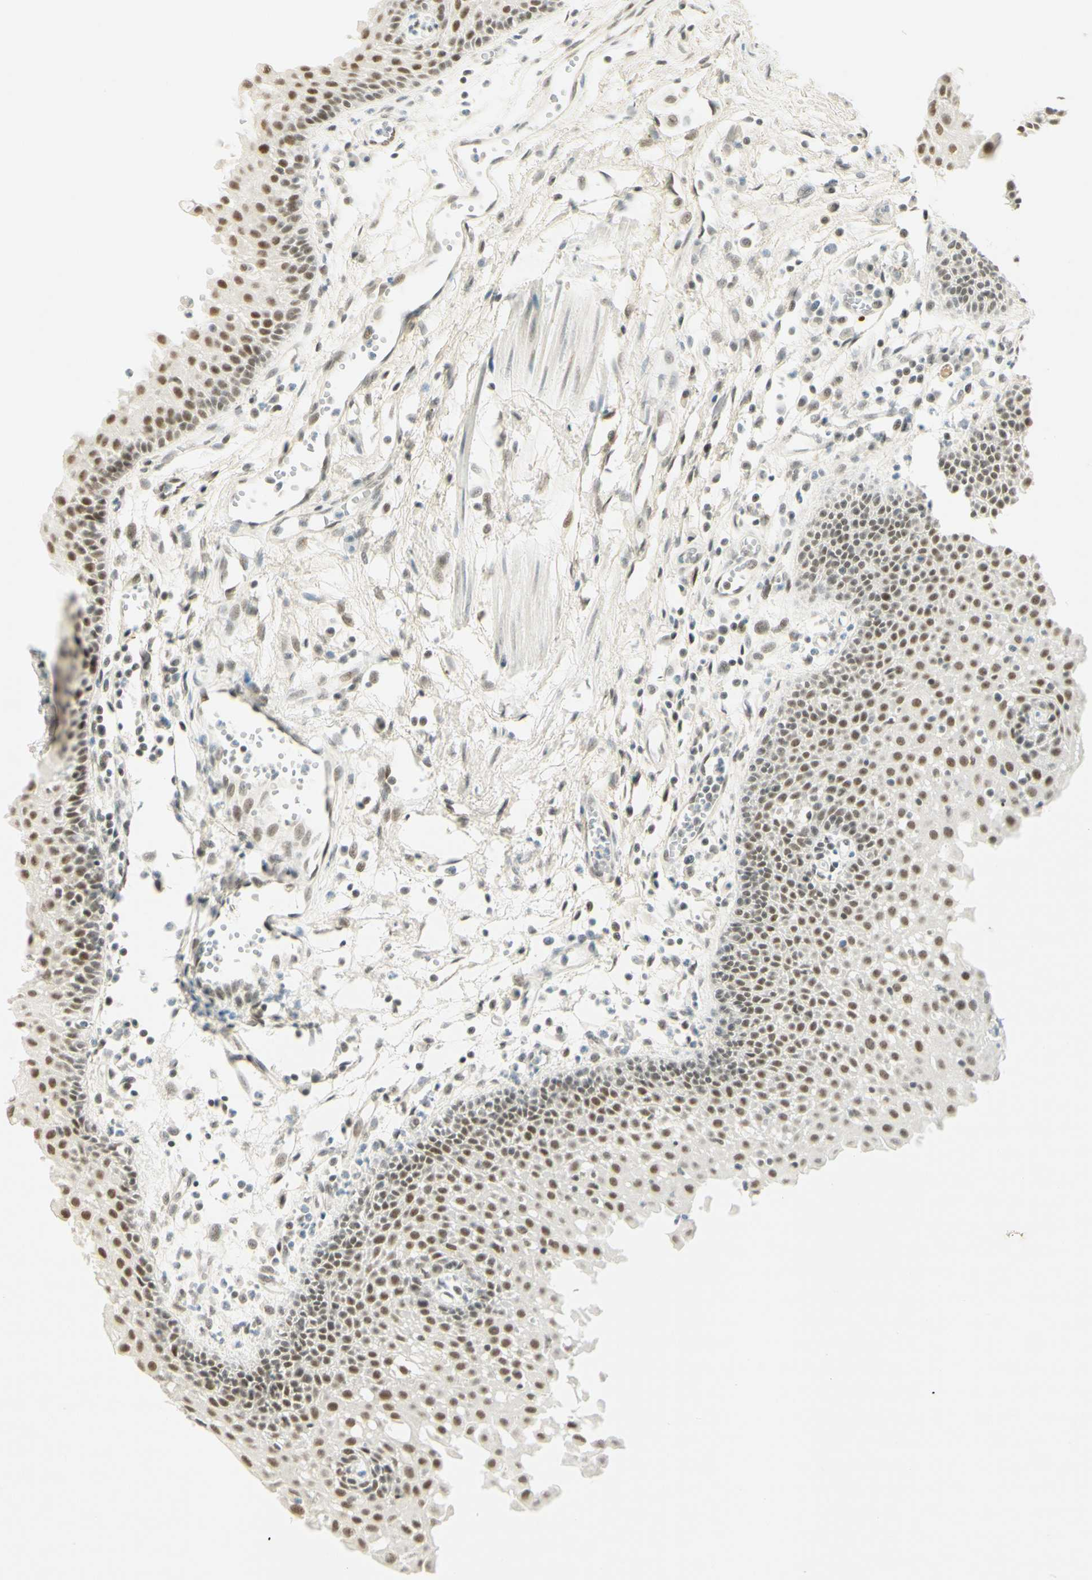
{"staining": {"intensity": "weak", "quantity": ">75%", "location": "nuclear"}, "tissue": "urothelial cancer", "cell_type": "Tumor cells", "image_type": "cancer", "snomed": [{"axis": "morphology", "description": "Urothelial carcinoma, High grade"}, {"axis": "topography", "description": "Urinary bladder"}], "caption": "There is low levels of weak nuclear staining in tumor cells of urothelial carcinoma (high-grade), as demonstrated by immunohistochemical staining (brown color).", "gene": "PMS2", "patient": {"sex": "female", "age": 85}}